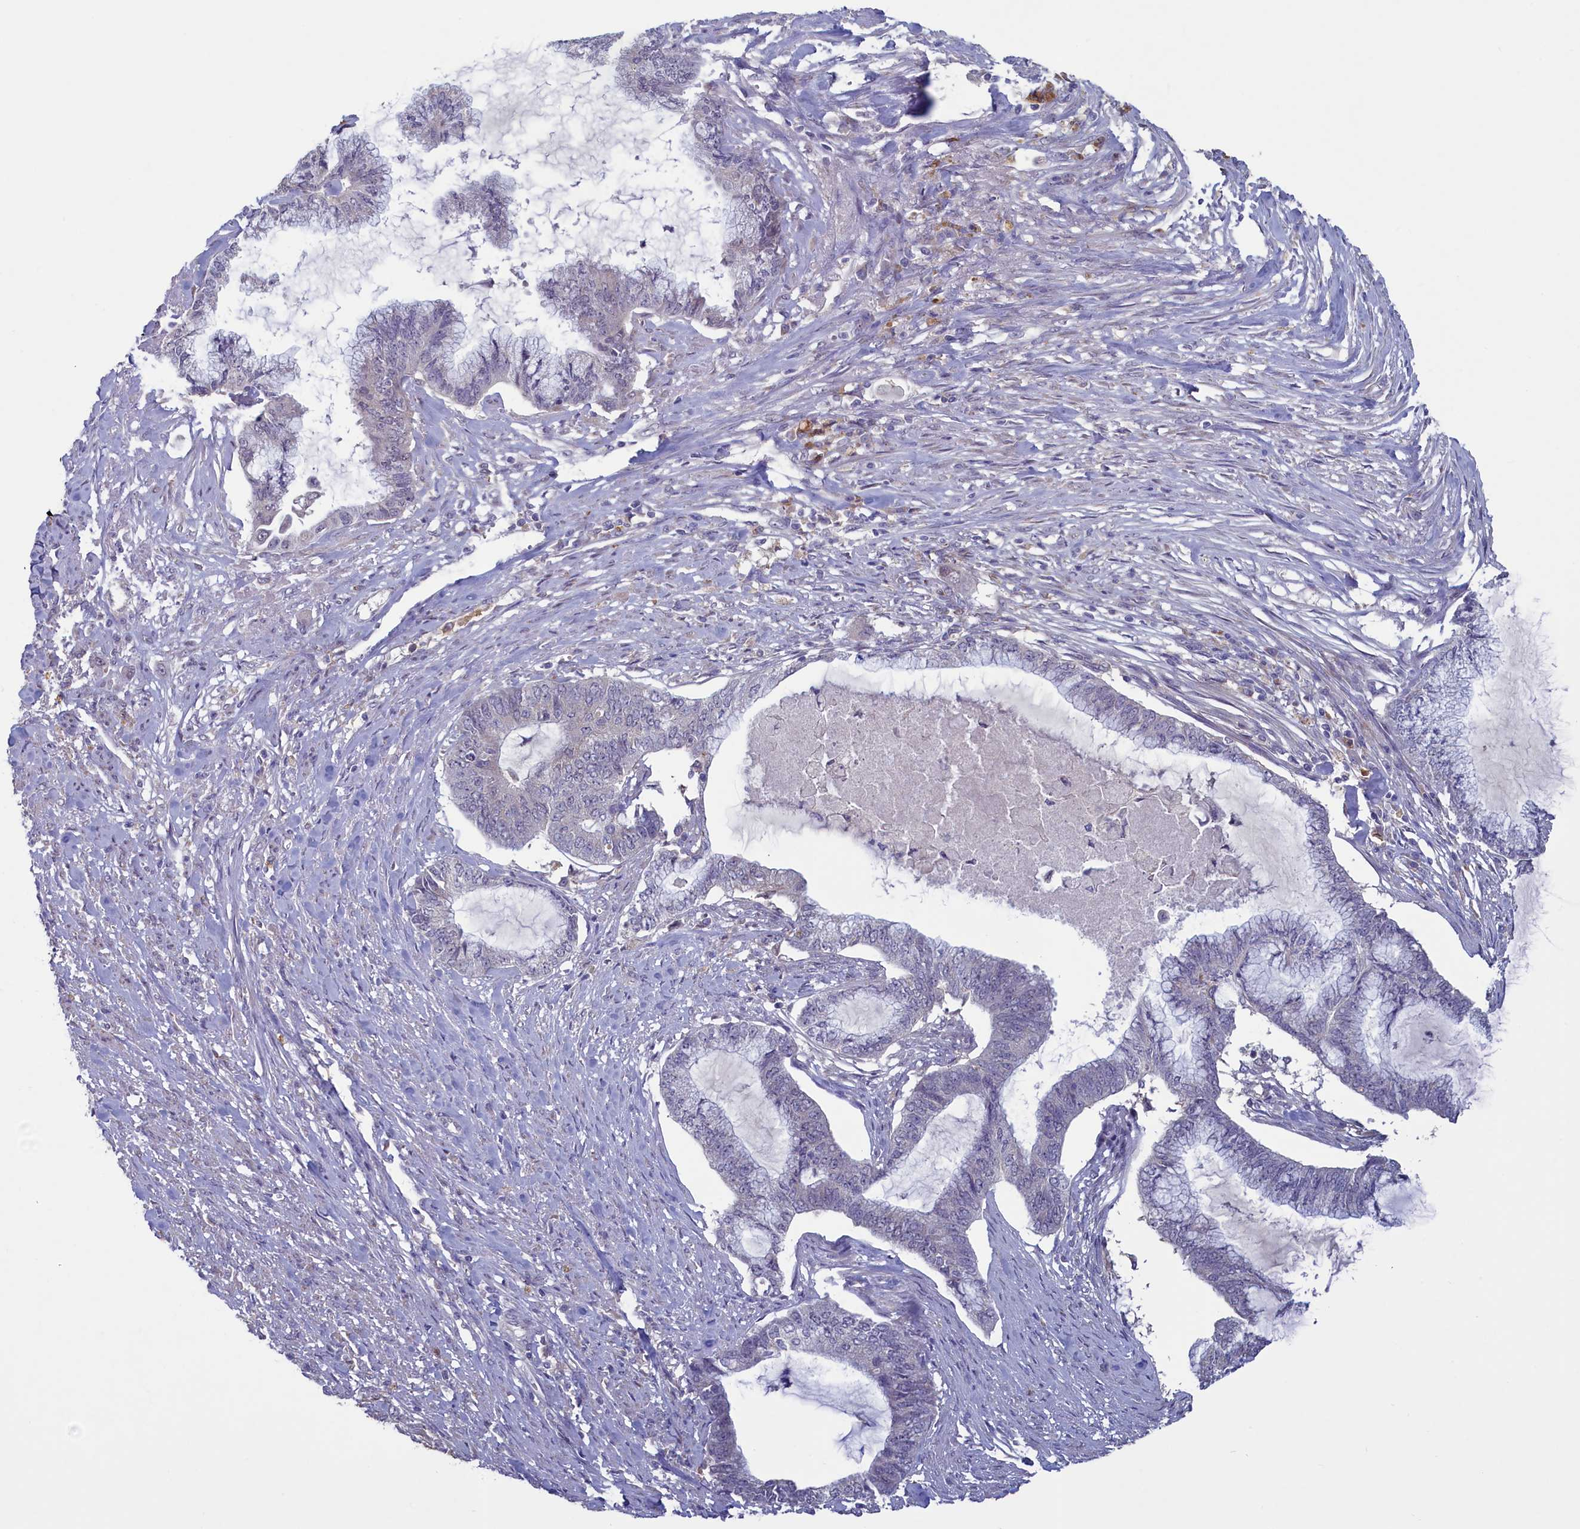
{"staining": {"intensity": "negative", "quantity": "none", "location": "none"}, "tissue": "endometrial cancer", "cell_type": "Tumor cells", "image_type": "cancer", "snomed": [{"axis": "morphology", "description": "Adenocarcinoma, NOS"}, {"axis": "topography", "description": "Endometrium"}], "caption": "IHC histopathology image of human endometrial cancer stained for a protein (brown), which exhibits no staining in tumor cells. The staining was performed using DAB (3,3'-diaminobenzidine) to visualize the protein expression in brown, while the nuclei were stained in blue with hematoxylin (Magnification: 20x).", "gene": "ATF7IP2", "patient": {"sex": "female", "age": 86}}